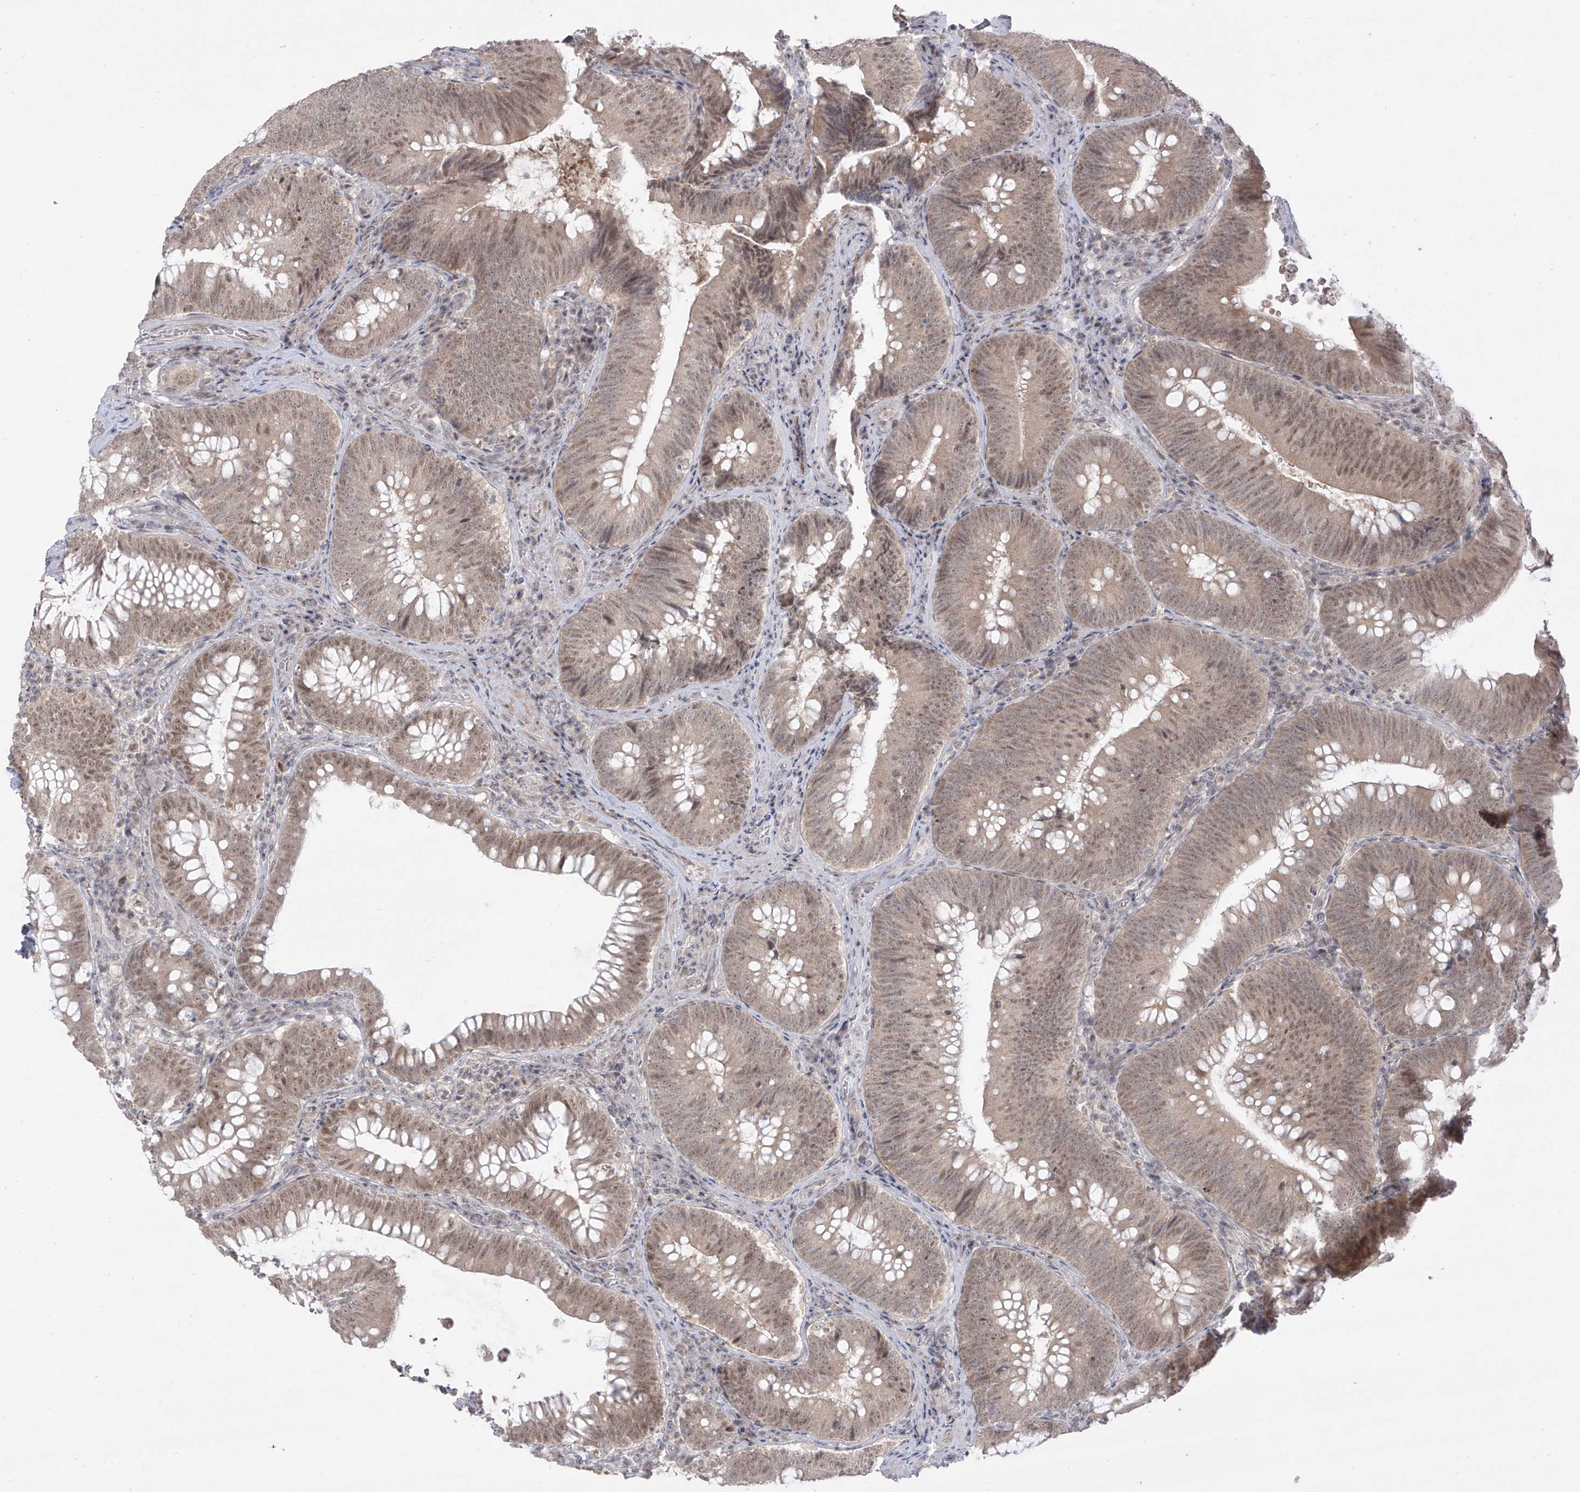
{"staining": {"intensity": "moderate", "quantity": "25%-75%", "location": "nuclear"}, "tissue": "colorectal cancer", "cell_type": "Tumor cells", "image_type": "cancer", "snomed": [{"axis": "morphology", "description": "Normal tissue, NOS"}, {"axis": "topography", "description": "Colon"}], "caption": "A medium amount of moderate nuclear expression is seen in about 25%-75% of tumor cells in colorectal cancer tissue.", "gene": "OGT", "patient": {"sex": "female", "age": 82}}